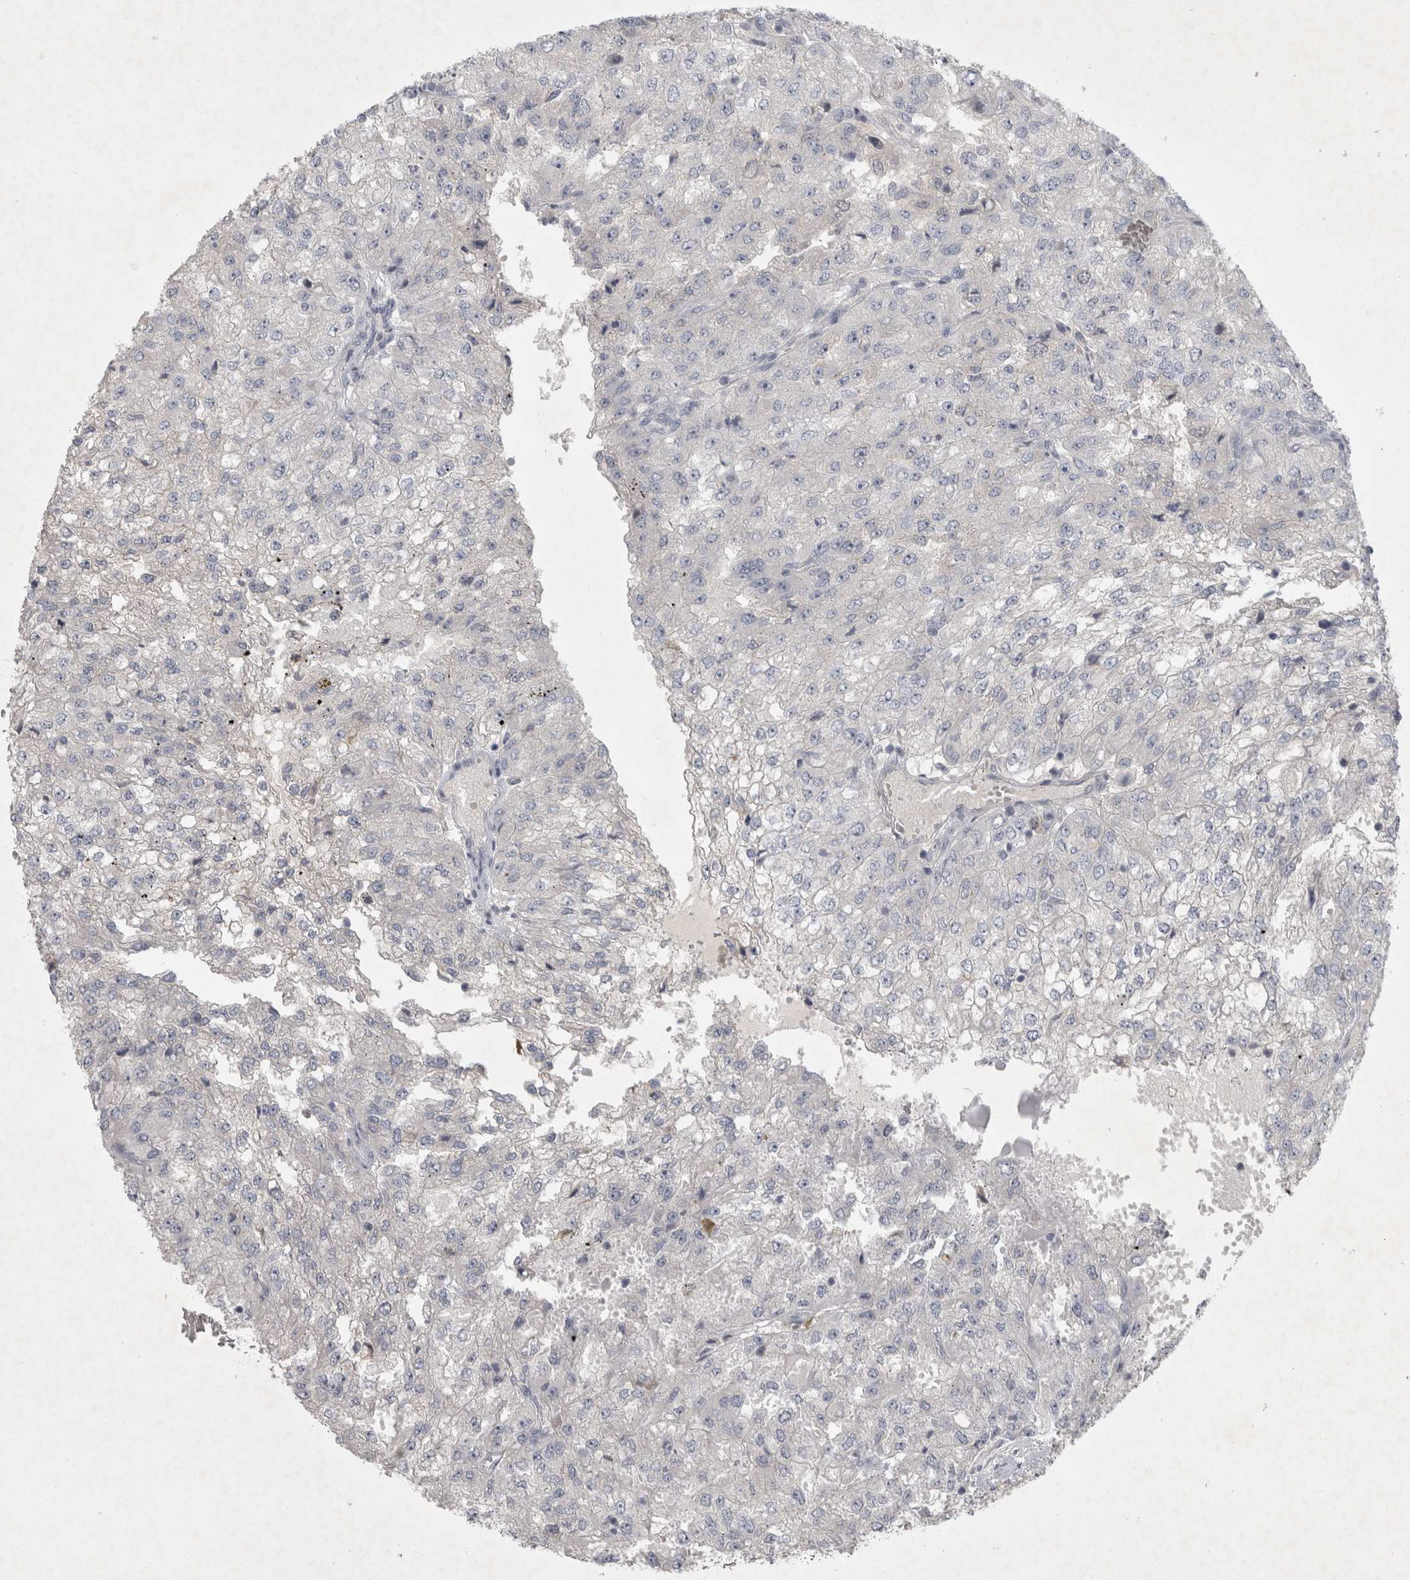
{"staining": {"intensity": "negative", "quantity": "none", "location": "none"}, "tissue": "renal cancer", "cell_type": "Tumor cells", "image_type": "cancer", "snomed": [{"axis": "morphology", "description": "Adenocarcinoma, NOS"}, {"axis": "topography", "description": "Kidney"}], "caption": "This is a micrograph of immunohistochemistry (IHC) staining of renal cancer, which shows no expression in tumor cells.", "gene": "ENPP7", "patient": {"sex": "female", "age": 54}}